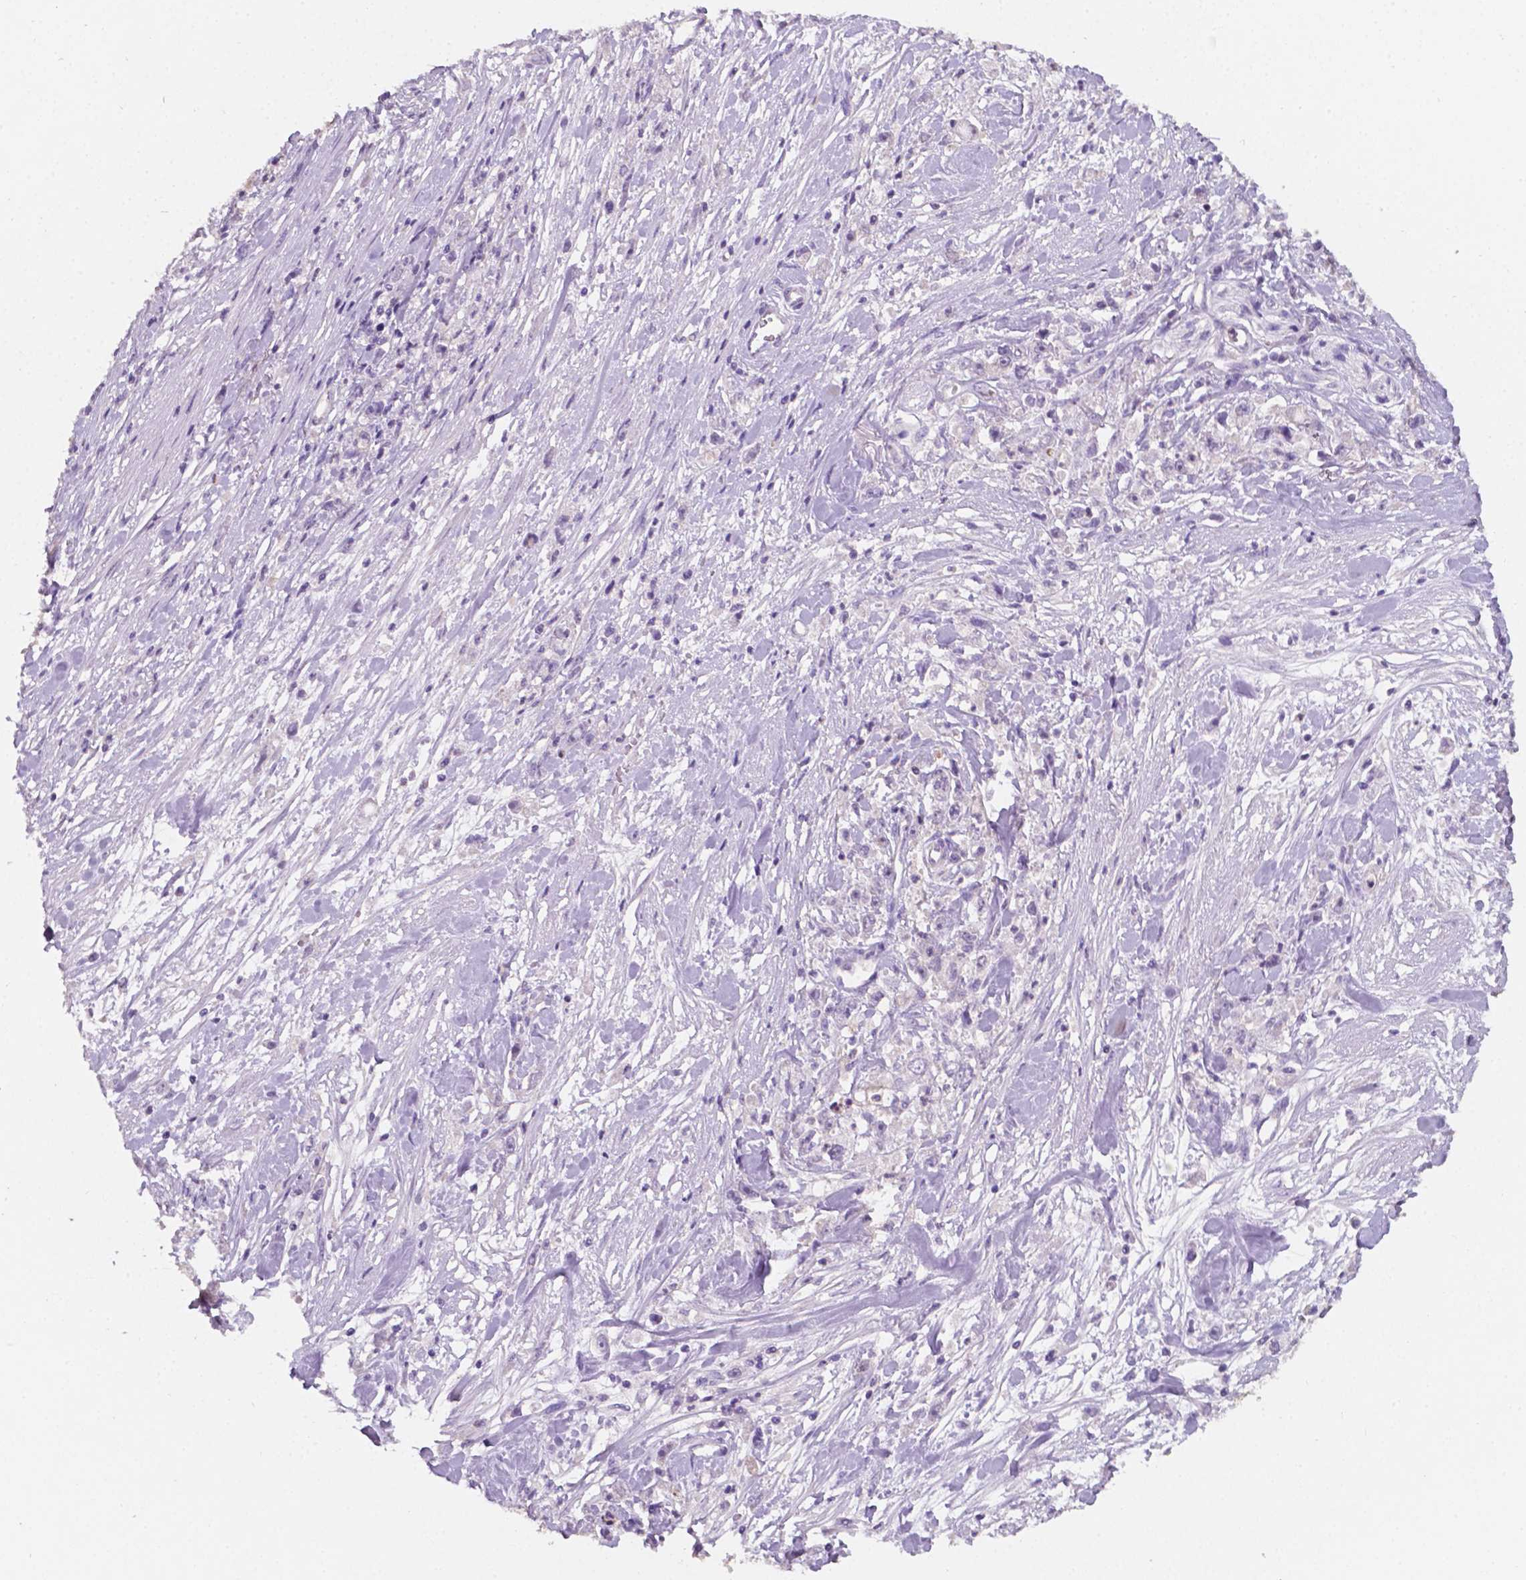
{"staining": {"intensity": "negative", "quantity": "none", "location": "none"}, "tissue": "stomach cancer", "cell_type": "Tumor cells", "image_type": "cancer", "snomed": [{"axis": "morphology", "description": "Adenocarcinoma, NOS"}, {"axis": "topography", "description": "Stomach"}], "caption": "Tumor cells are negative for brown protein staining in stomach cancer (adenocarcinoma).", "gene": "EGFR", "patient": {"sex": "female", "age": 59}}